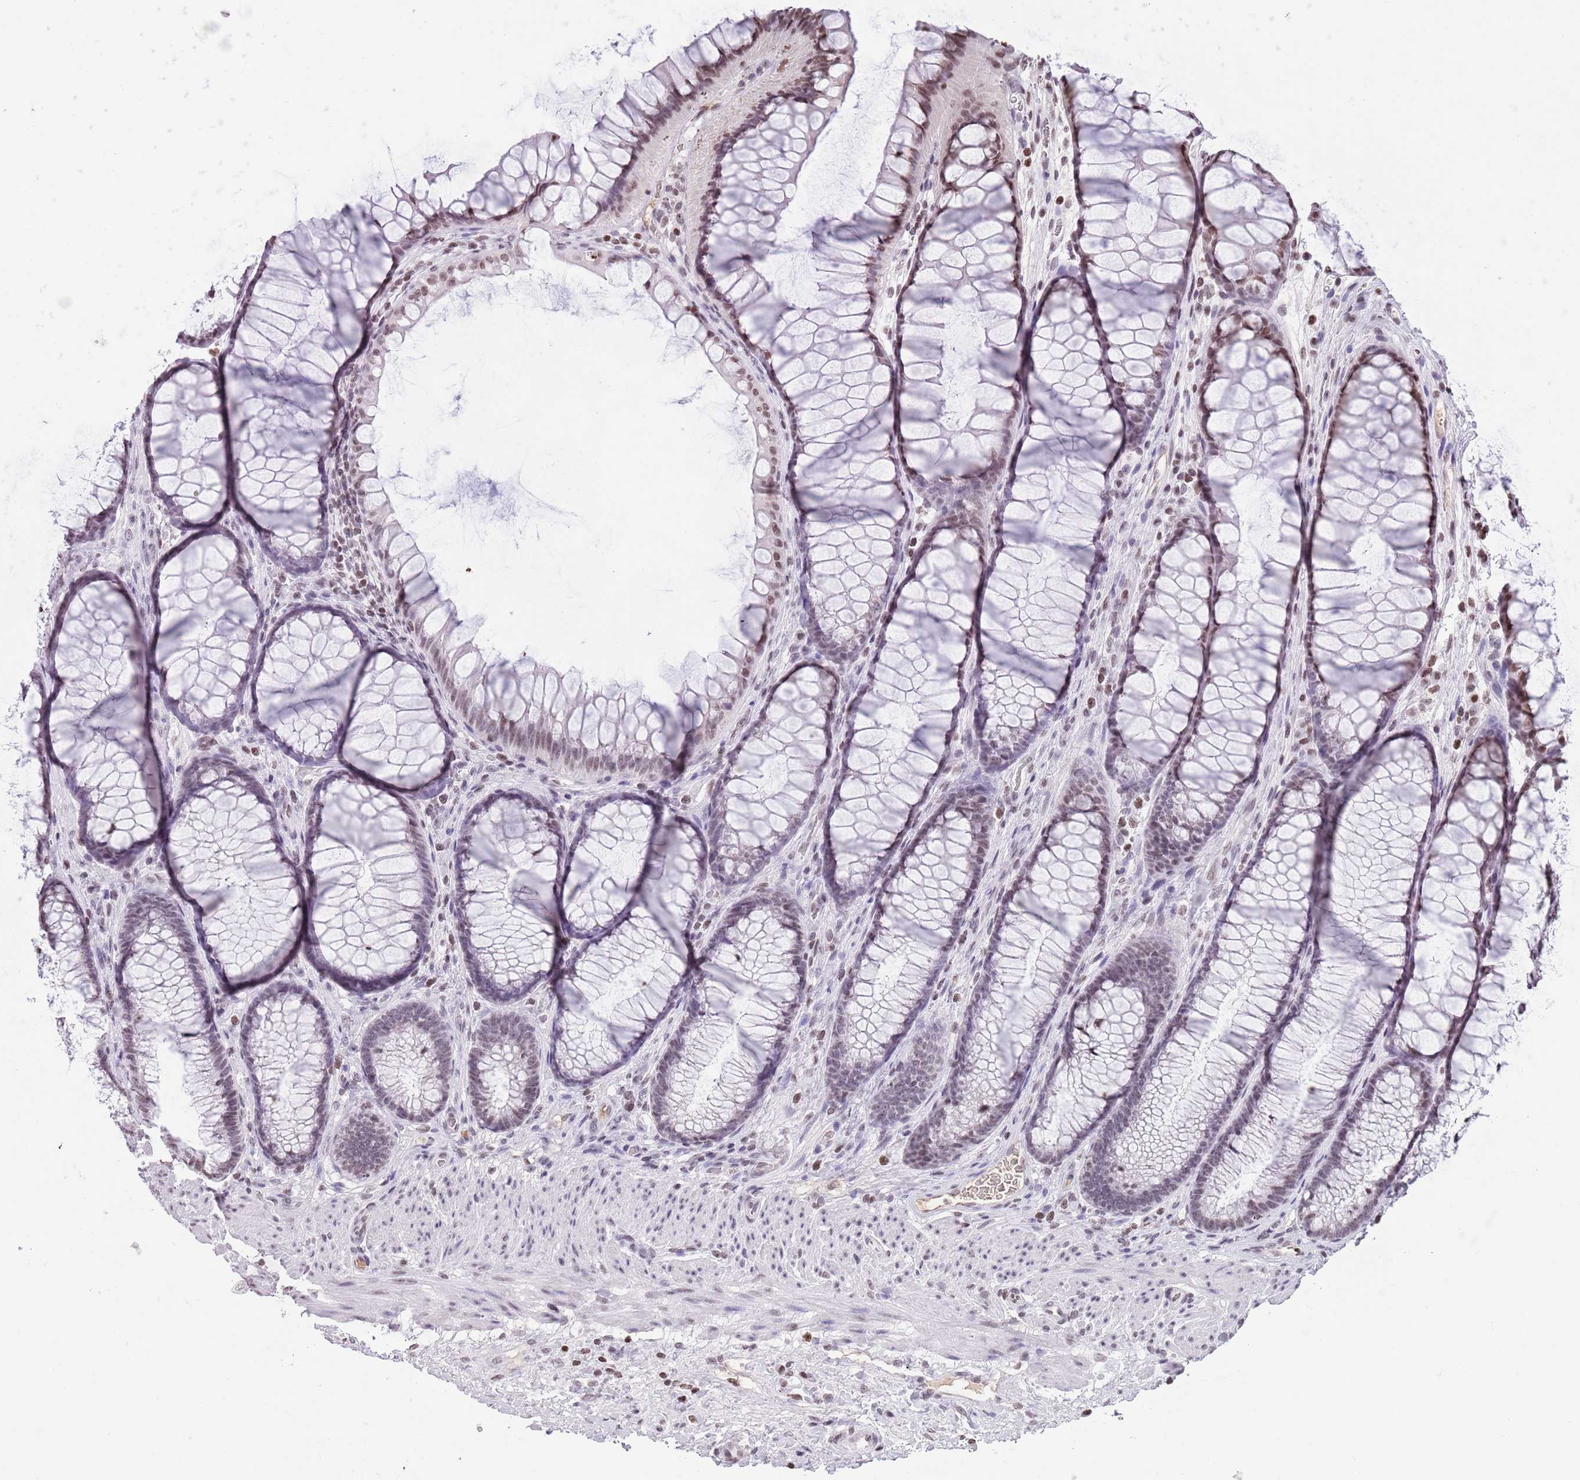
{"staining": {"intensity": "moderate", "quantity": ">75%", "location": "nuclear"}, "tissue": "colon", "cell_type": "Endothelial cells", "image_type": "normal", "snomed": [{"axis": "morphology", "description": "Normal tissue, NOS"}, {"axis": "topography", "description": "Colon"}], "caption": "Colon was stained to show a protein in brown. There is medium levels of moderate nuclear expression in about >75% of endothelial cells.", "gene": "KPNA3", "patient": {"sex": "female", "age": 82}}